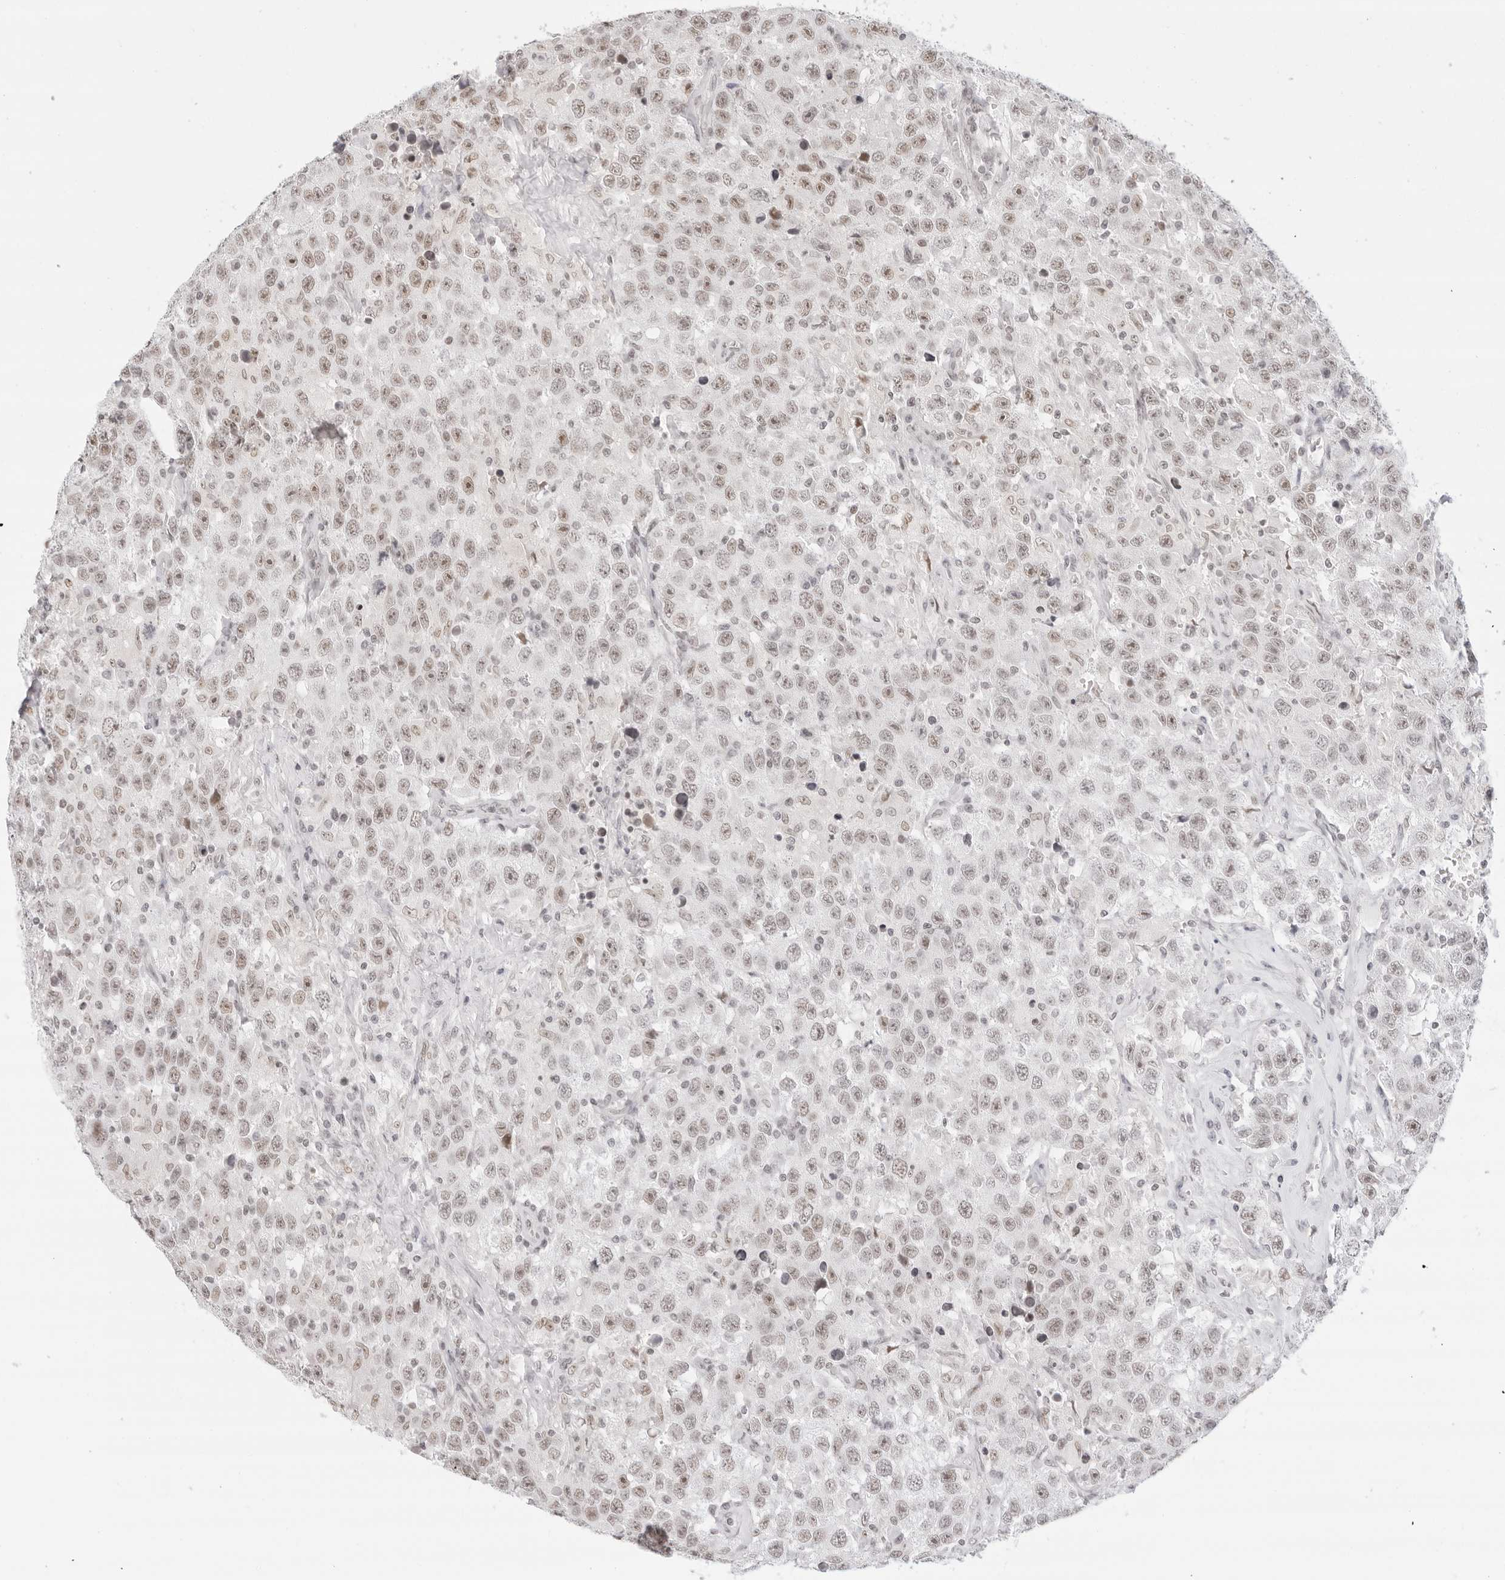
{"staining": {"intensity": "weak", "quantity": "25%-75%", "location": "nuclear"}, "tissue": "testis cancer", "cell_type": "Tumor cells", "image_type": "cancer", "snomed": [{"axis": "morphology", "description": "Seminoma, NOS"}, {"axis": "topography", "description": "Testis"}], "caption": "A brown stain shows weak nuclear positivity of a protein in human seminoma (testis) tumor cells. (brown staining indicates protein expression, while blue staining denotes nuclei).", "gene": "TCIM", "patient": {"sex": "male", "age": 41}}